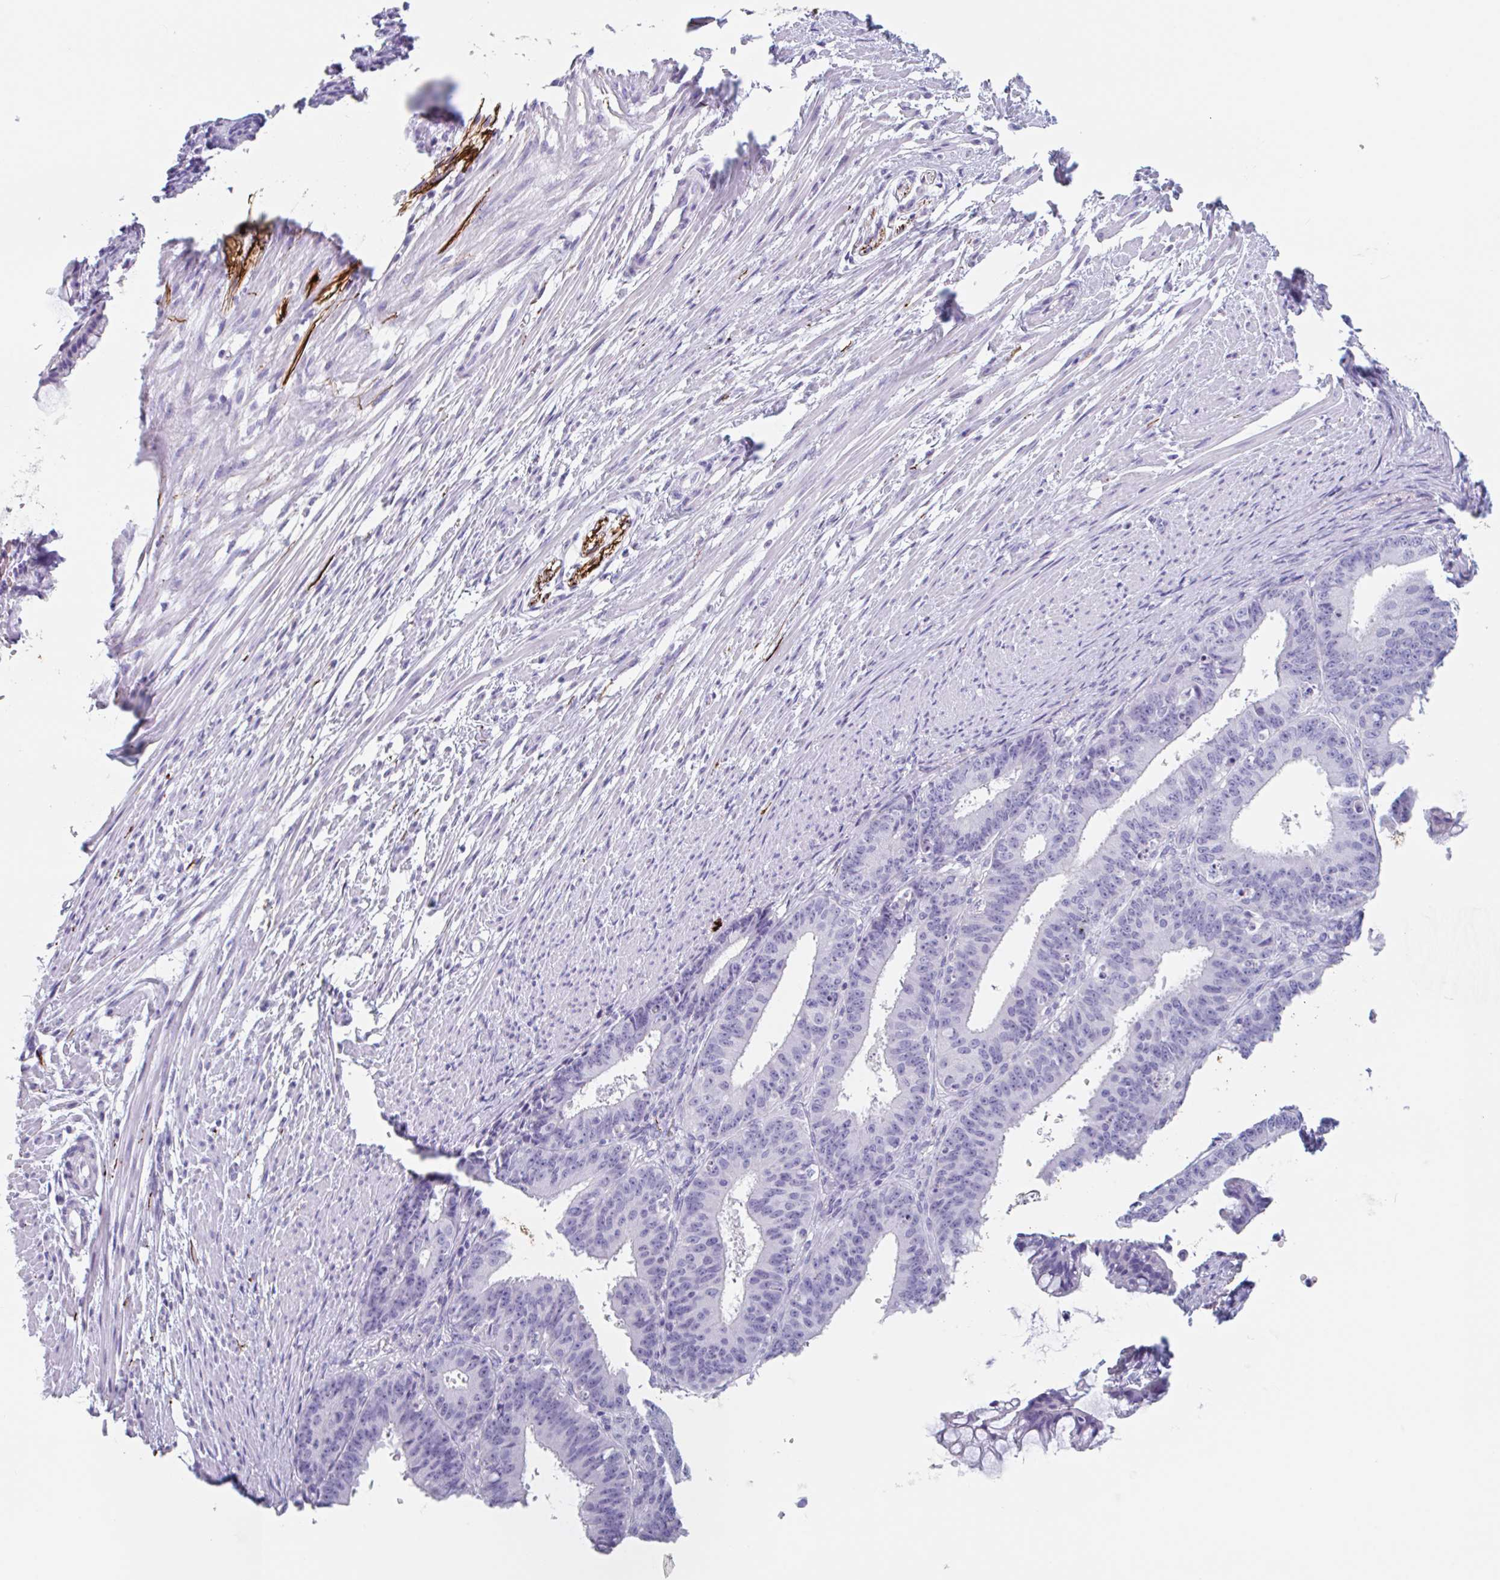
{"staining": {"intensity": "negative", "quantity": "none", "location": "none"}, "tissue": "ovarian cancer", "cell_type": "Tumor cells", "image_type": "cancer", "snomed": [{"axis": "morphology", "description": "Carcinoma, endometroid"}, {"axis": "topography", "description": "Appendix"}, {"axis": "topography", "description": "Ovary"}], "caption": "DAB (3,3'-diaminobenzidine) immunohistochemical staining of ovarian cancer reveals no significant expression in tumor cells.", "gene": "EMC4", "patient": {"sex": "female", "age": 42}}